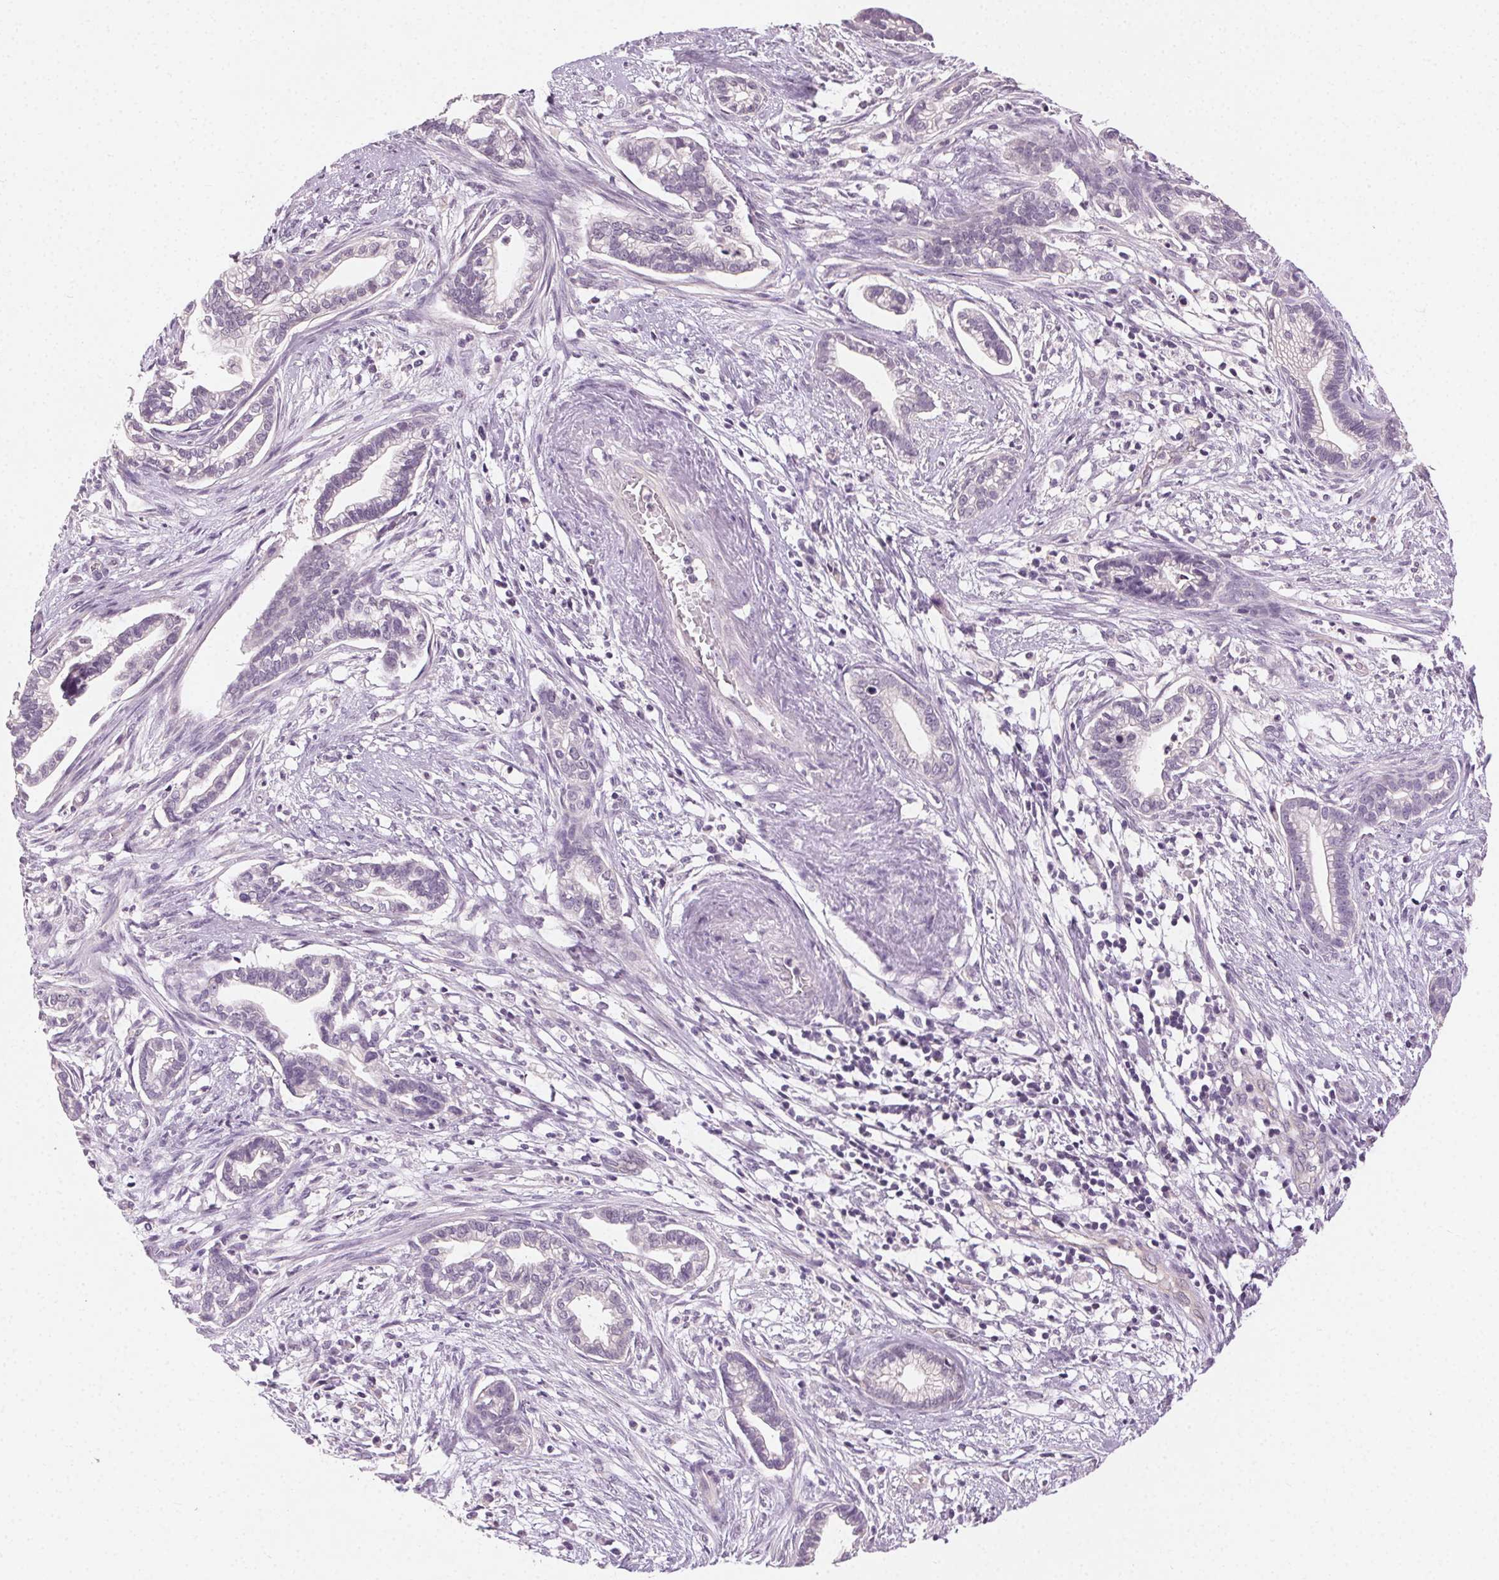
{"staining": {"intensity": "negative", "quantity": "none", "location": "none"}, "tissue": "cervical cancer", "cell_type": "Tumor cells", "image_type": "cancer", "snomed": [{"axis": "morphology", "description": "Adenocarcinoma, NOS"}, {"axis": "topography", "description": "Cervix"}], "caption": "A high-resolution micrograph shows immunohistochemistry staining of cervical cancer (adenocarcinoma), which reveals no significant staining in tumor cells.", "gene": "CLTRN", "patient": {"sex": "female", "age": 62}}